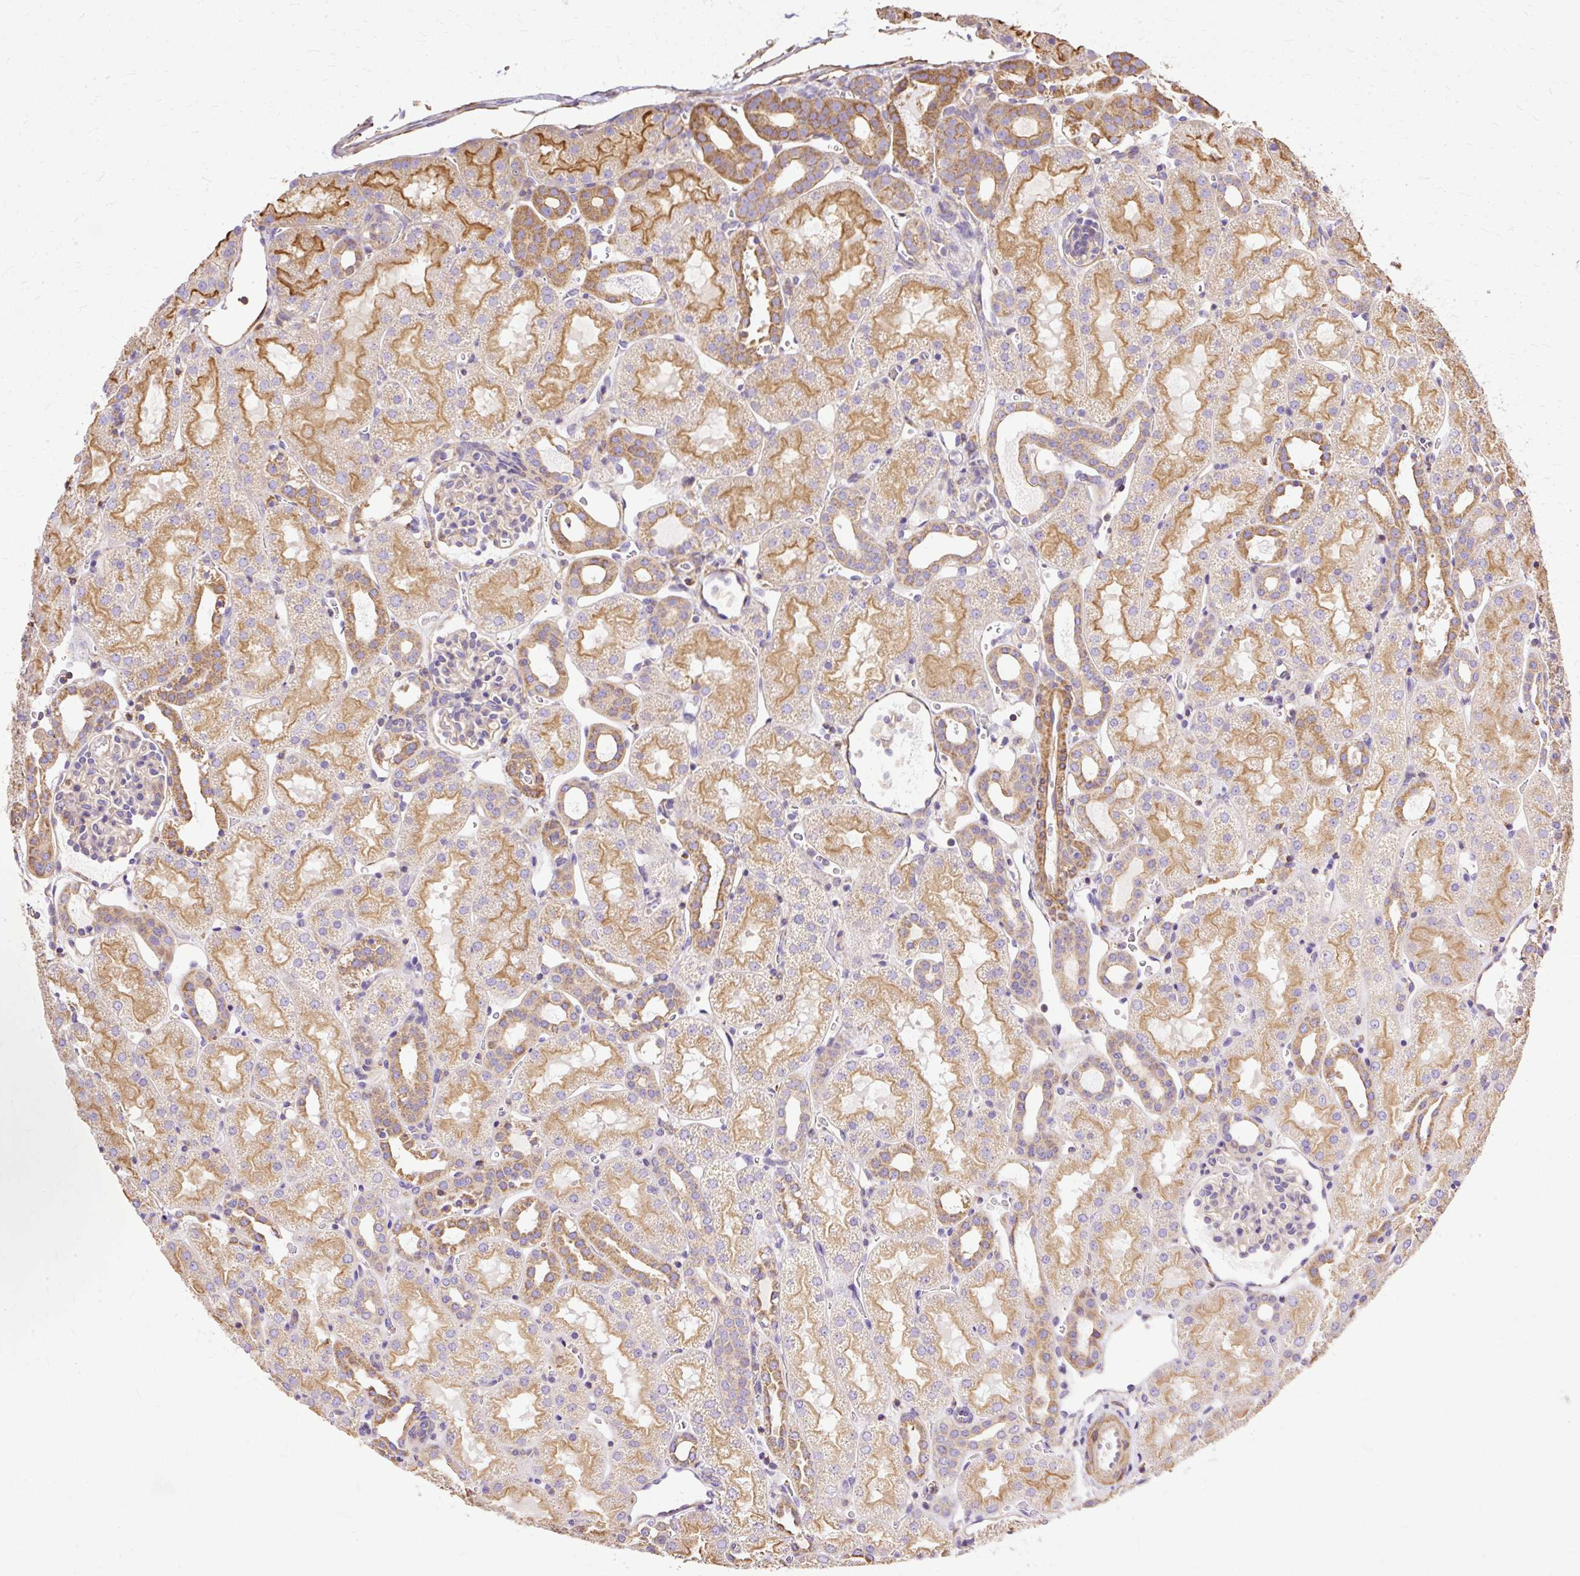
{"staining": {"intensity": "negative", "quantity": "none", "location": "none"}, "tissue": "kidney", "cell_type": "Cells in glomeruli", "image_type": "normal", "snomed": [{"axis": "morphology", "description": "Normal tissue, NOS"}, {"axis": "topography", "description": "Kidney"}], "caption": "Immunohistochemistry (IHC) micrograph of benign kidney: kidney stained with DAB (3,3'-diaminobenzidine) reveals no significant protein expression in cells in glomeruli.", "gene": "KLHL11", "patient": {"sex": "male", "age": 2}}